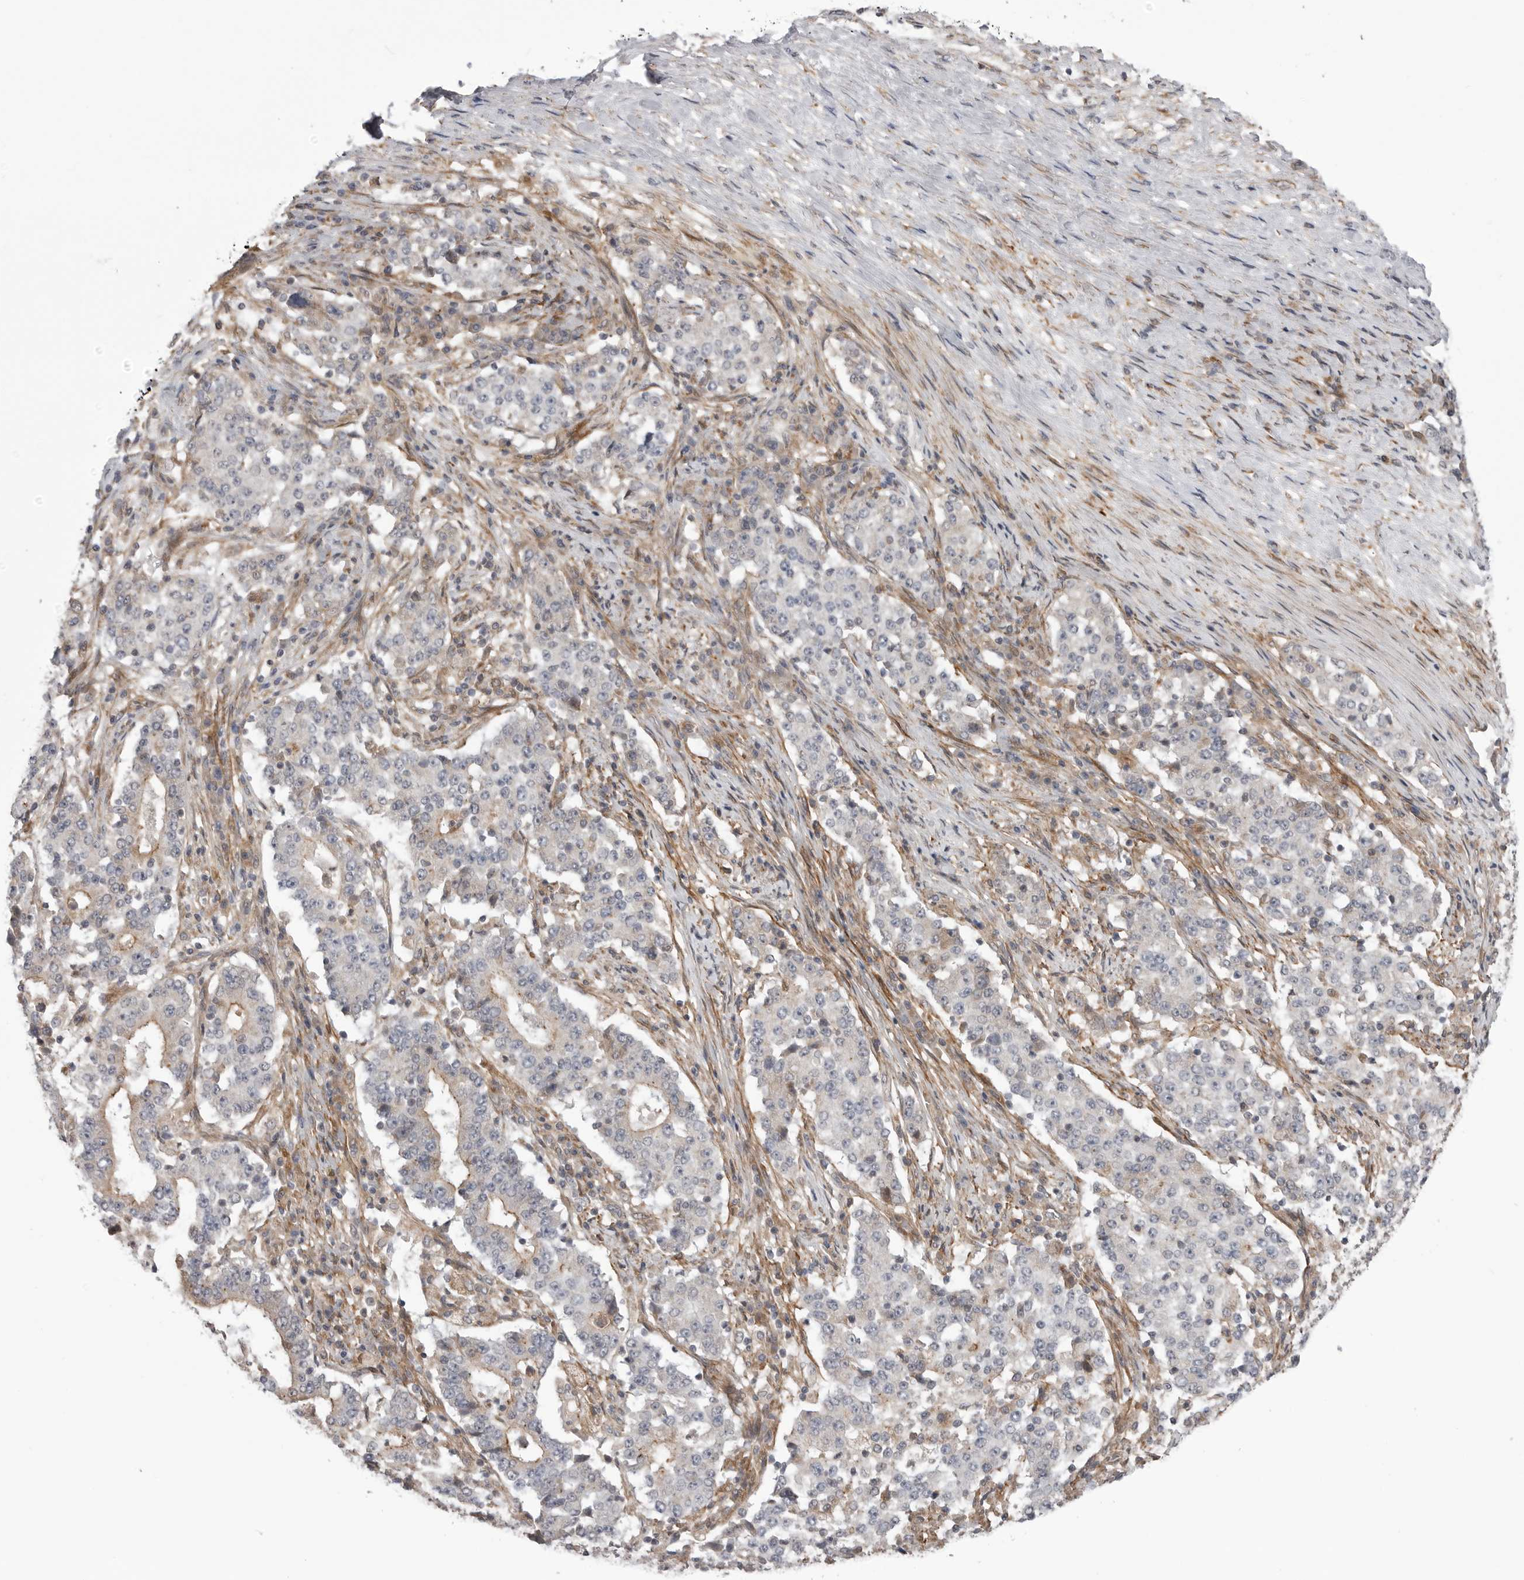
{"staining": {"intensity": "moderate", "quantity": "<25%", "location": "cytoplasmic/membranous"}, "tissue": "stomach cancer", "cell_type": "Tumor cells", "image_type": "cancer", "snomed": [{"axis": "morphology", "description": "Adenocarcinoma, NOS"}, {"axis": "topography", "description": "Stomach"}], "caption": "This image displays immunohistochemistry (IHC) staining of adenocarcinoma (stomach), with low moderate cytoplasmic/membranous staining in about <25% of tumor cells.", "gene": "SCP2", "patient": {"sex": "male", "age": 59}}